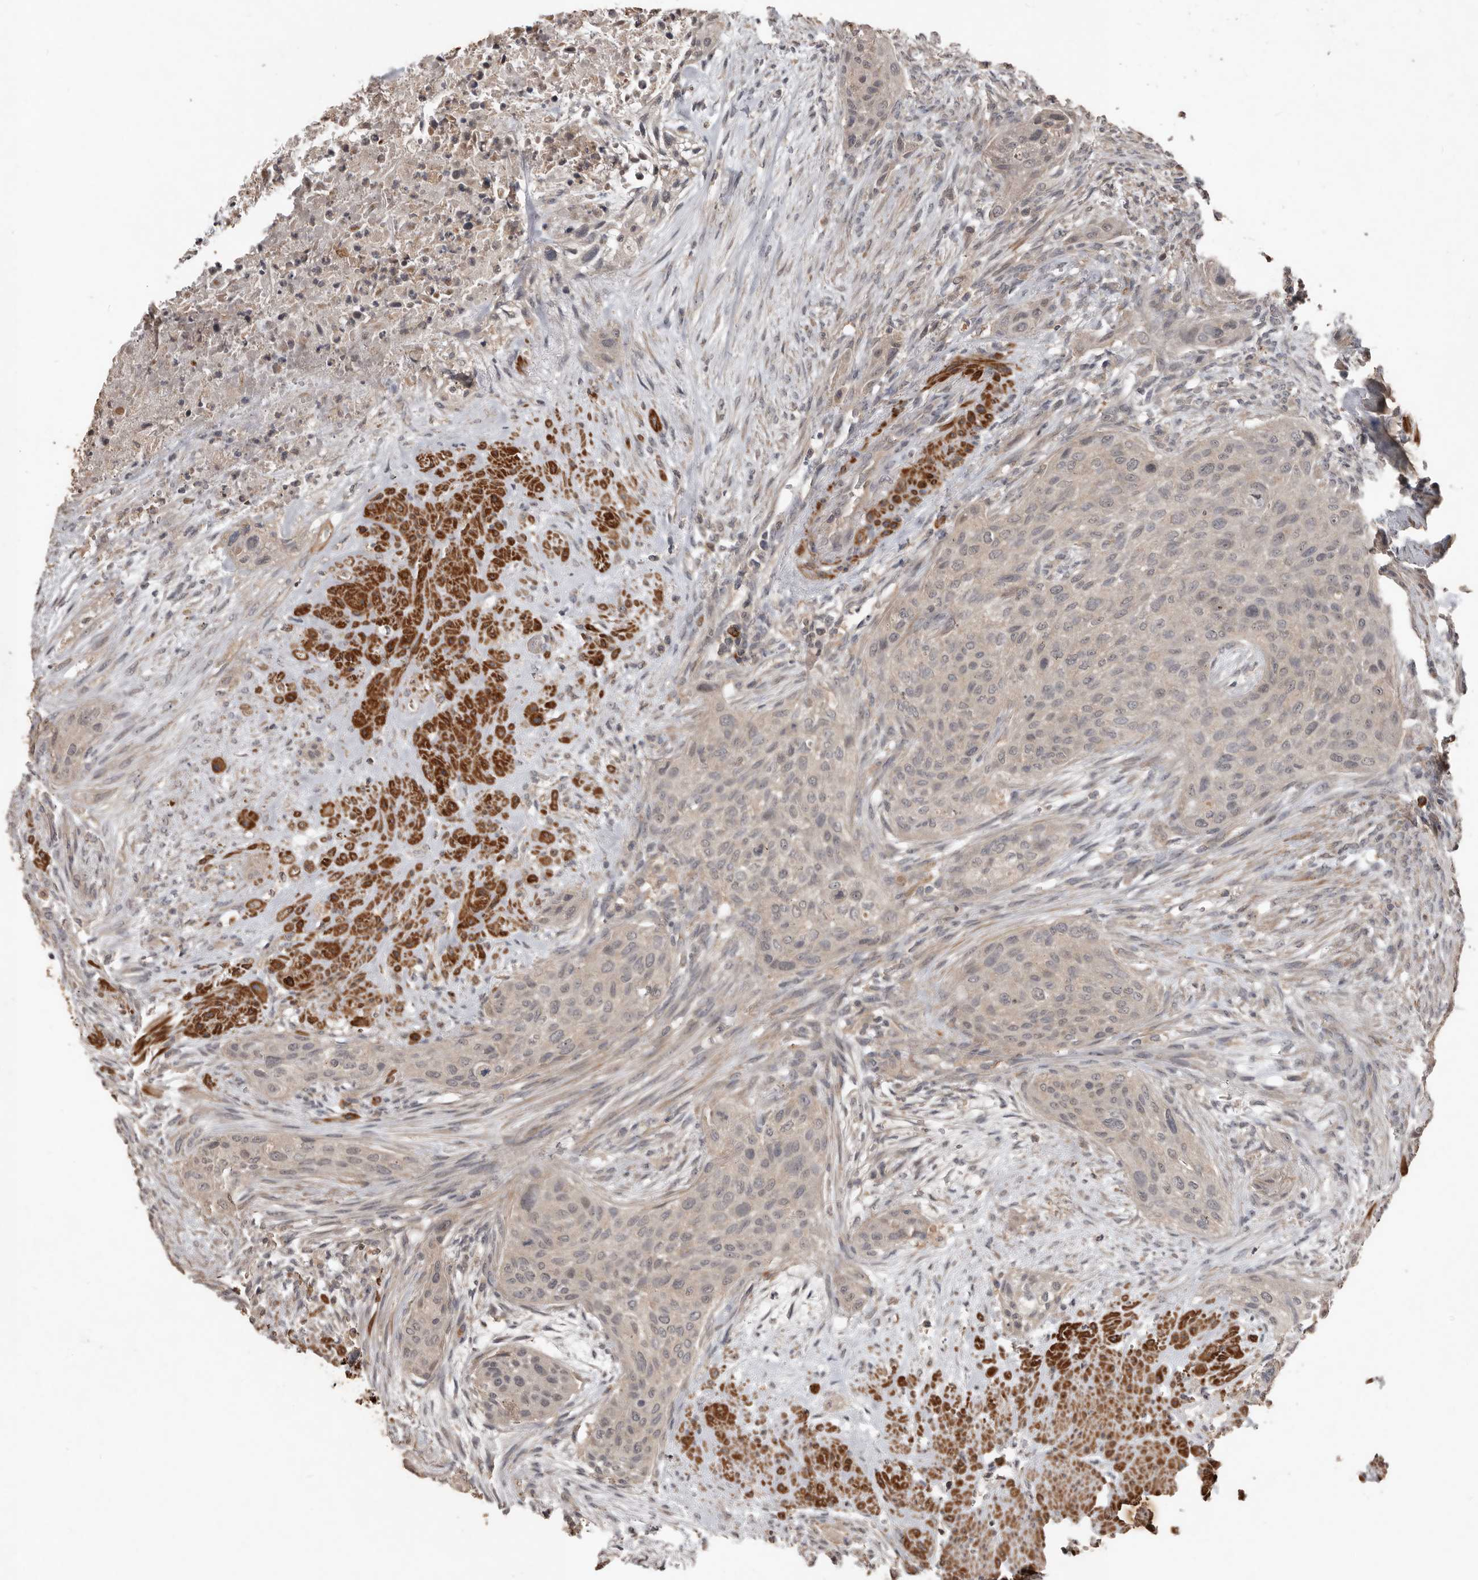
{"staining": {"intensity": "weak", "quantity": "<25%", "location": "cytoplasmic/membranous,nuclear"}, "tissue": "urothelial cancer", "cell_type": "Tumor cells", "image_type": "cancer", "snomed": [{"axis": "morphology", "description": "Urothelial carcinoma, High grade"}, {"axis": "topography", "description": "Urinary bladder"}], "caption": "Urothelial cancer was stained to show a protein in brown. There is no significant positivity in tumor cells.", "gene": "BAMBI", "patient": {"sex": "male", "age": 35}}